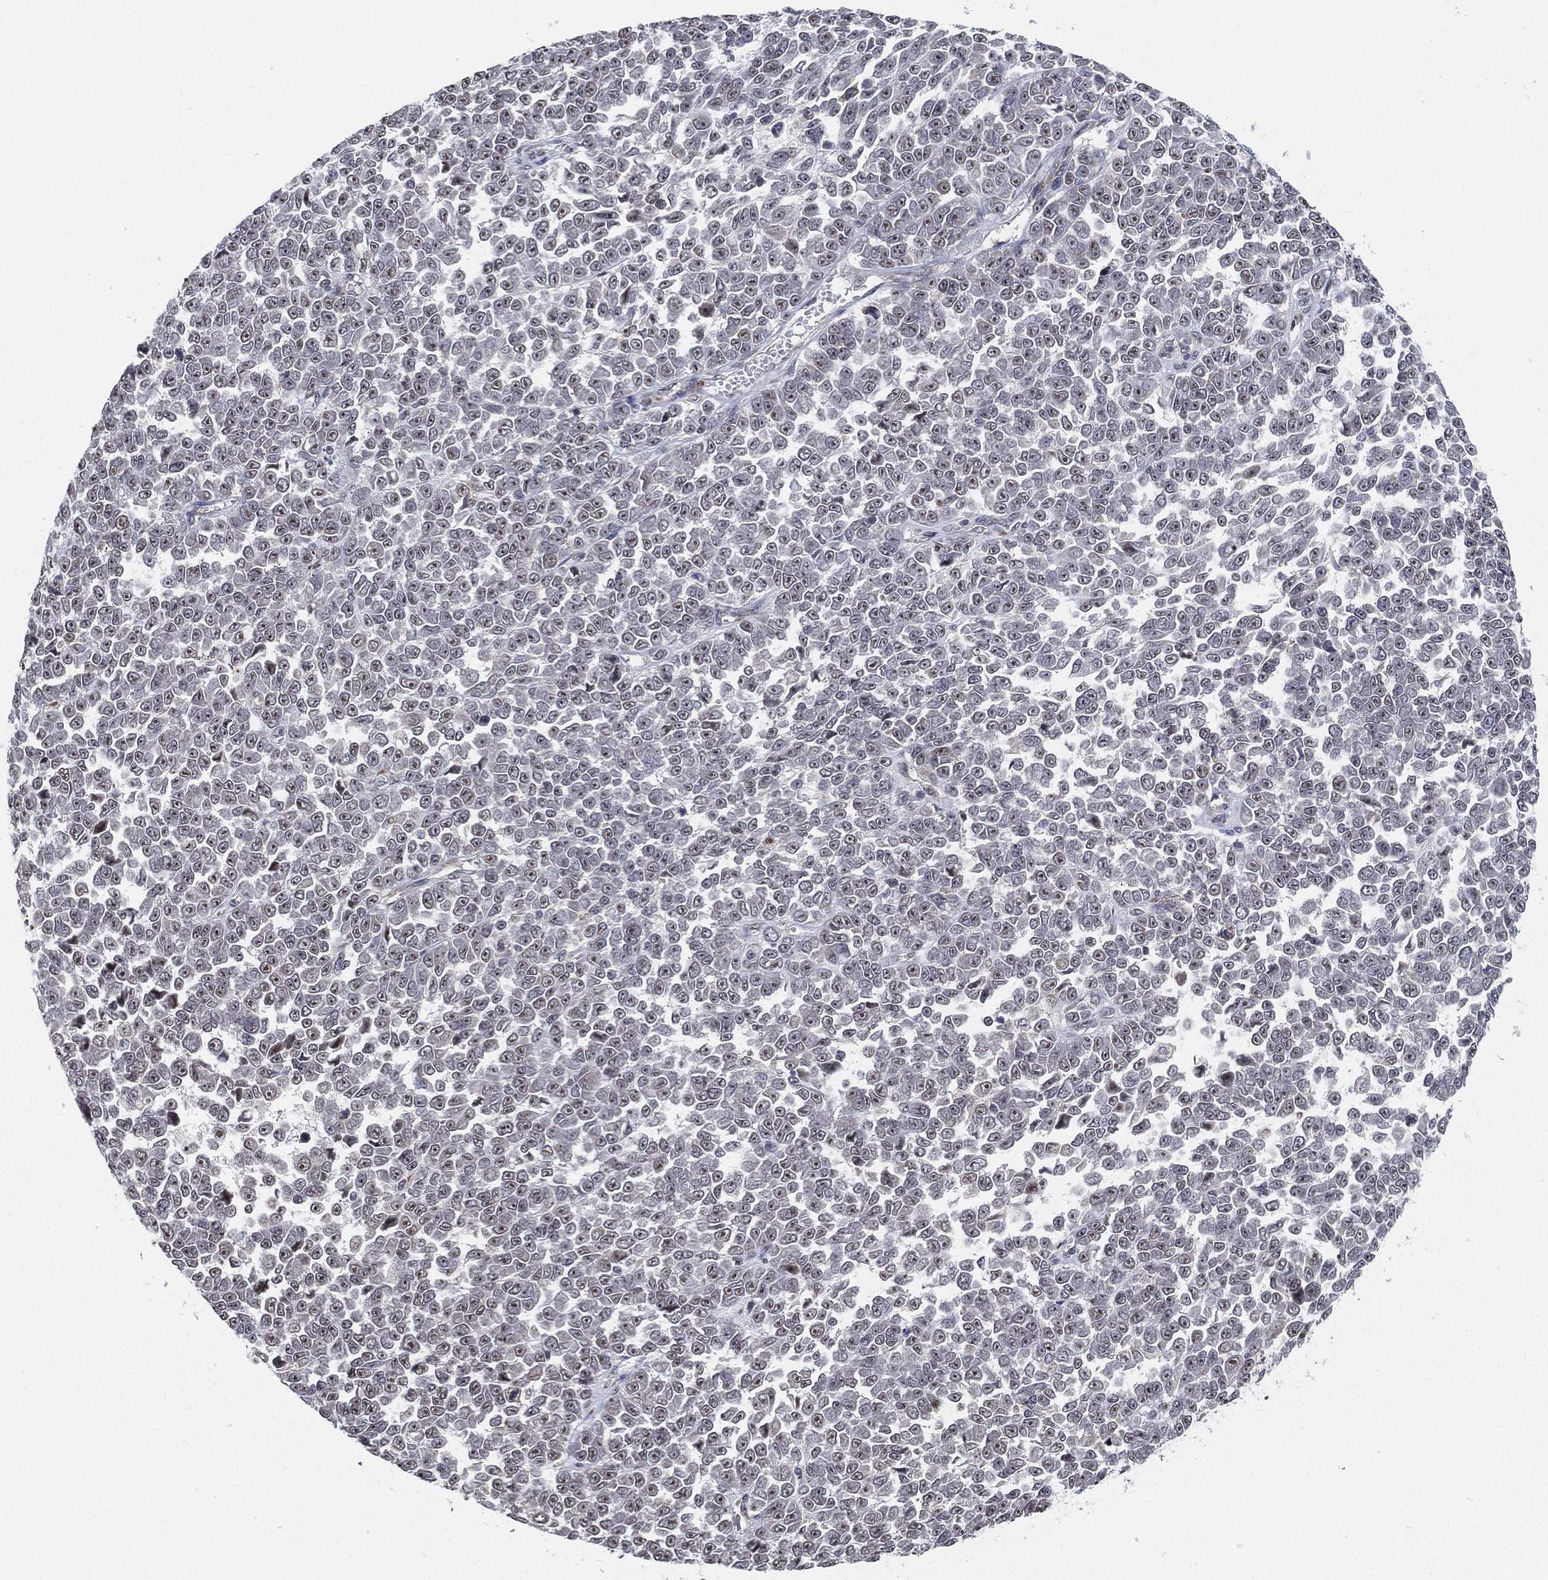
{"staining": {"intensity": "strong", "quantity": "25%-75%", "location": "nuclear"}, "tissue": "melanoma", "cell_type": "Tumor cells", "image_type": "cancer", "snomed": [{"axis": "morphology", "description": "Malignant melanoma, NOS"}, {"axis": "topography", "description": "Skin"}], "caption": "Human melanoma stained with a protein marker demonstrates strong staining in tumor cells.", "gene": "PPP1R16B", "patient": {"sex": "female", "age": 95}}